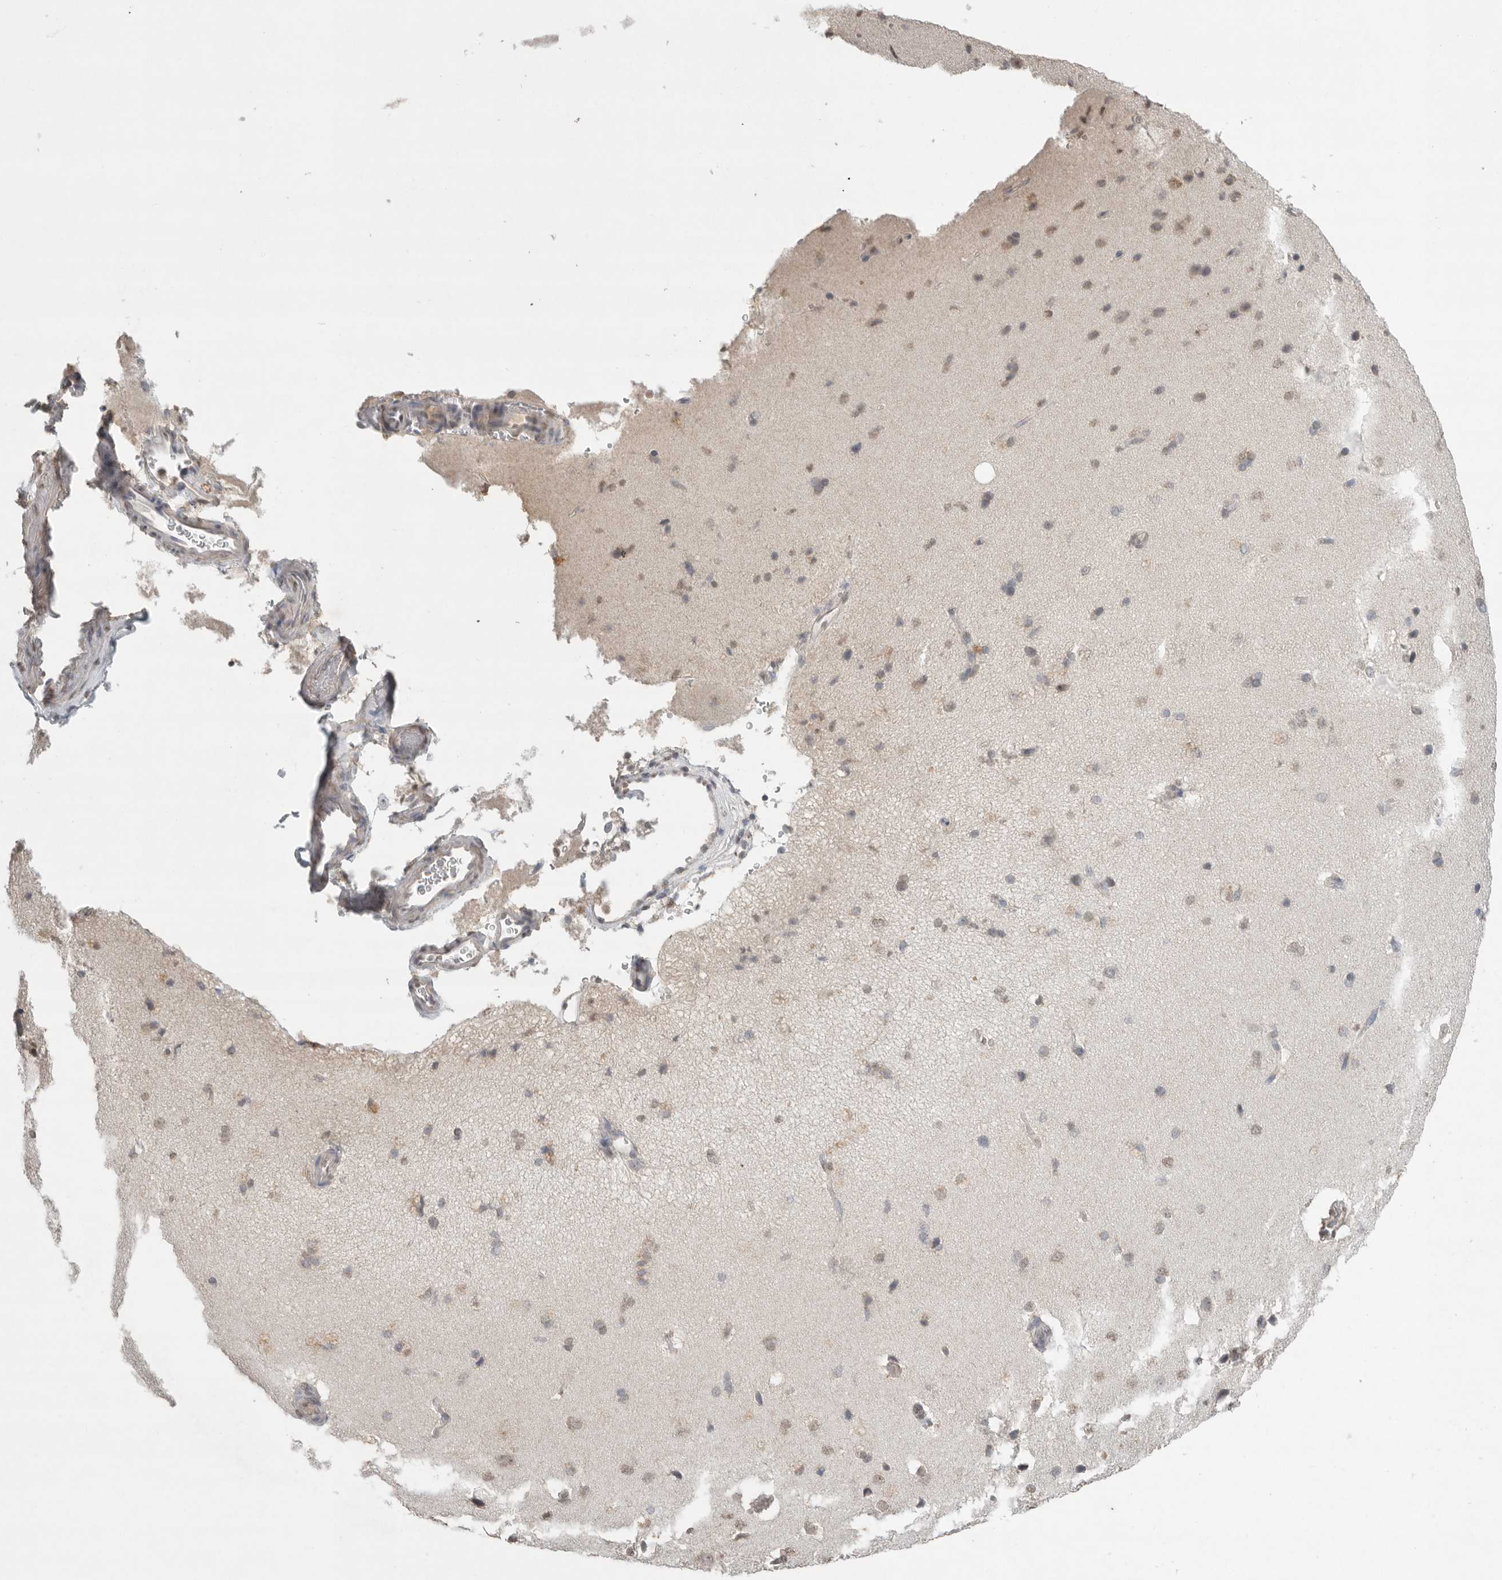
{"staining": {"intensity": "negative", "quantity": "none", "location": "none"}, "tissue": "cerebral cortex", "cell_type": "Endothelial cells", "image_type": "normal", "snomed": [{"axis": "morphology", "description": "Normal tissue, NOS"}, {"axis": "topography", "description": "Cerebral cortex"}], "caption": "This is an IHC histopathology image of benign human cerebral cortex. There is no staining in endothelial cells.", "gene": "KLK5", "patient": {"sex": "male", "age": 62}}